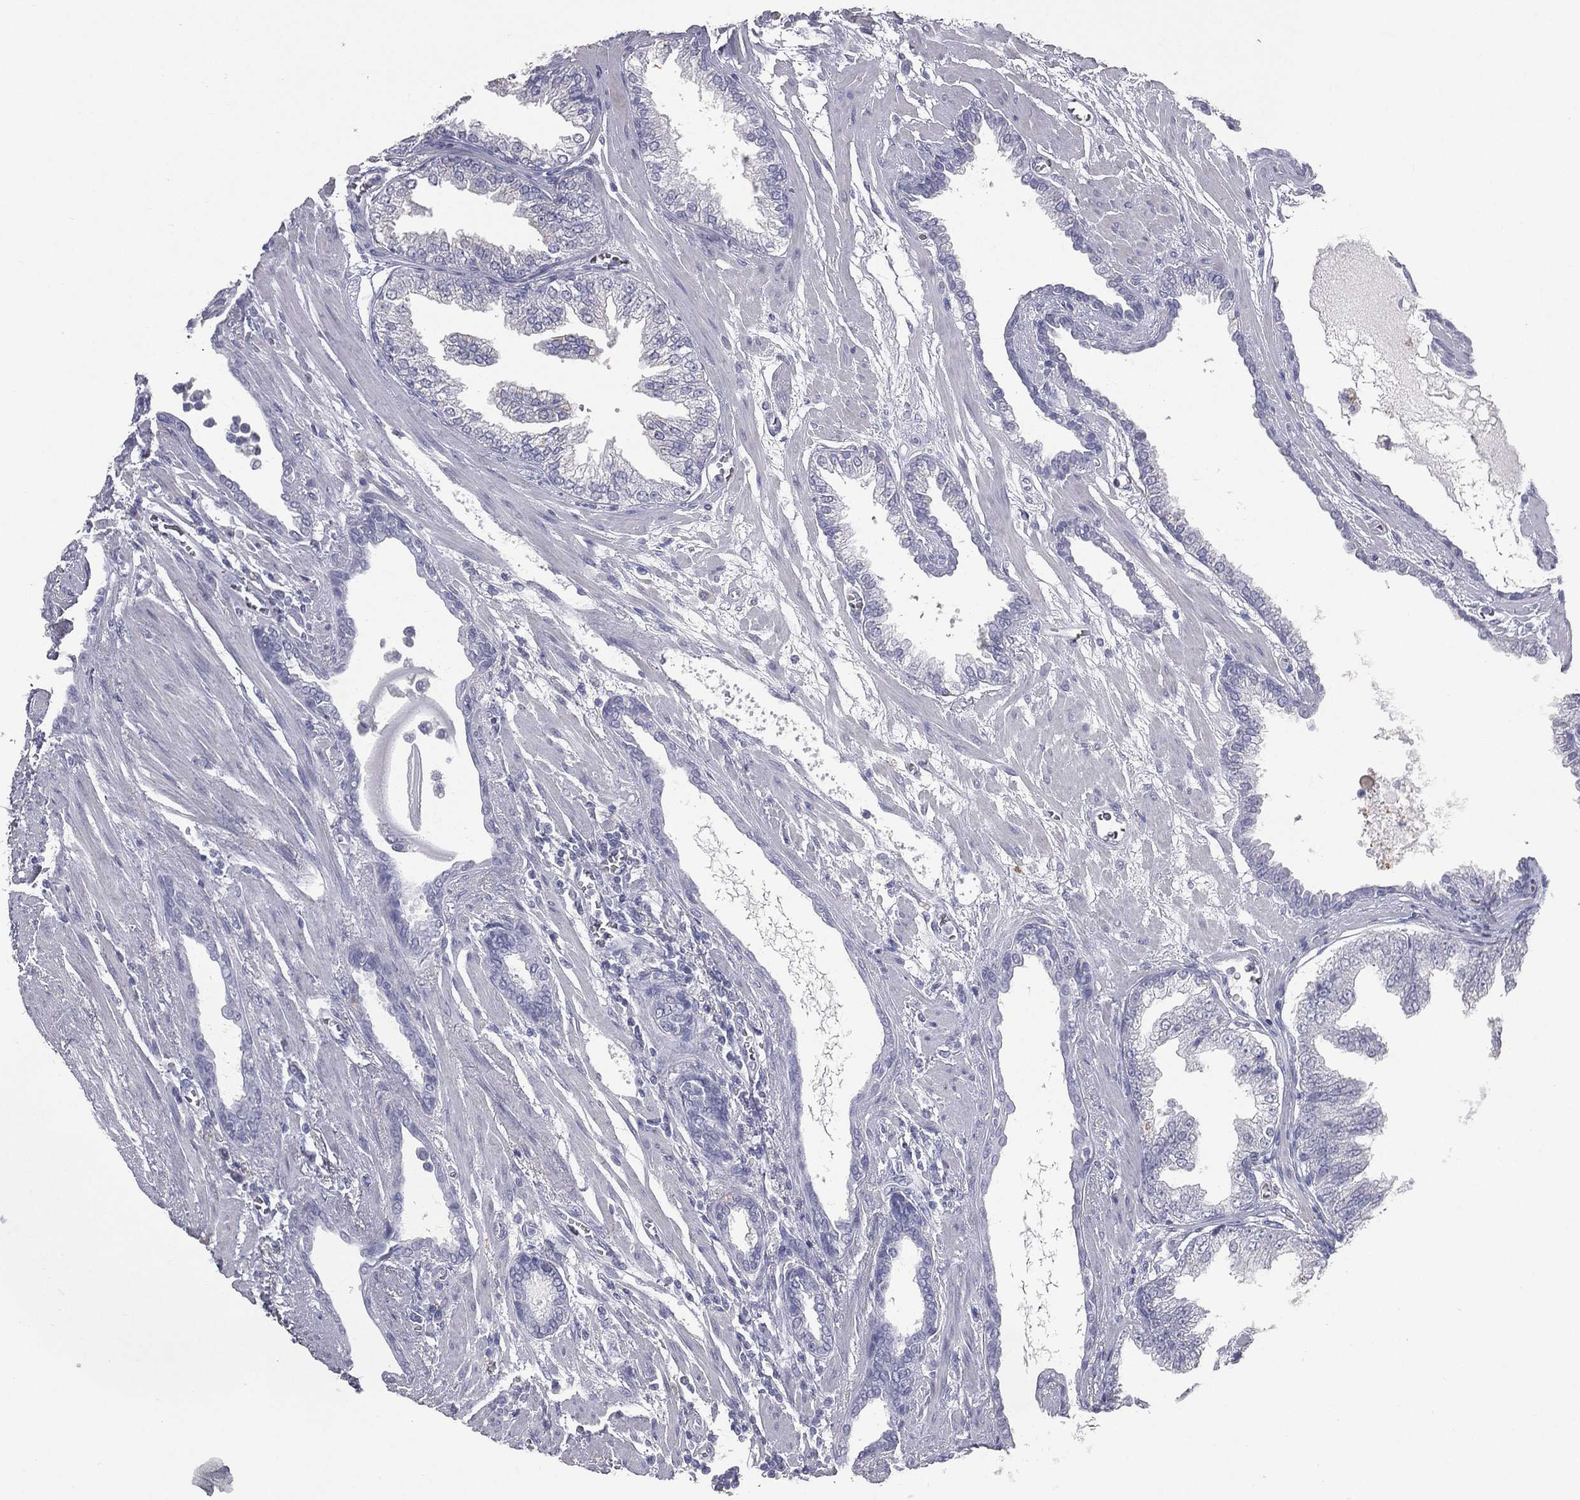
{"staining": {"intensity": "negative", "quantity": "none", "location": "none"}, "tissue": "prostate cancer", "cell_type": "Tumor cells", "image_type": "cancer", "snomed": [{"axis": "morphology", "description": "Adenocarcinoma, Low grade"}, {"axis": "topography", "description": "Prostate"}], "caption": "DAB (3,3'-diaminobenzidine) immunohistochemical staining of prostate cancer displays no significant expression in tumor cells.", "gene": "ESX1", "patient": {"sex": "male", "age": 69}}